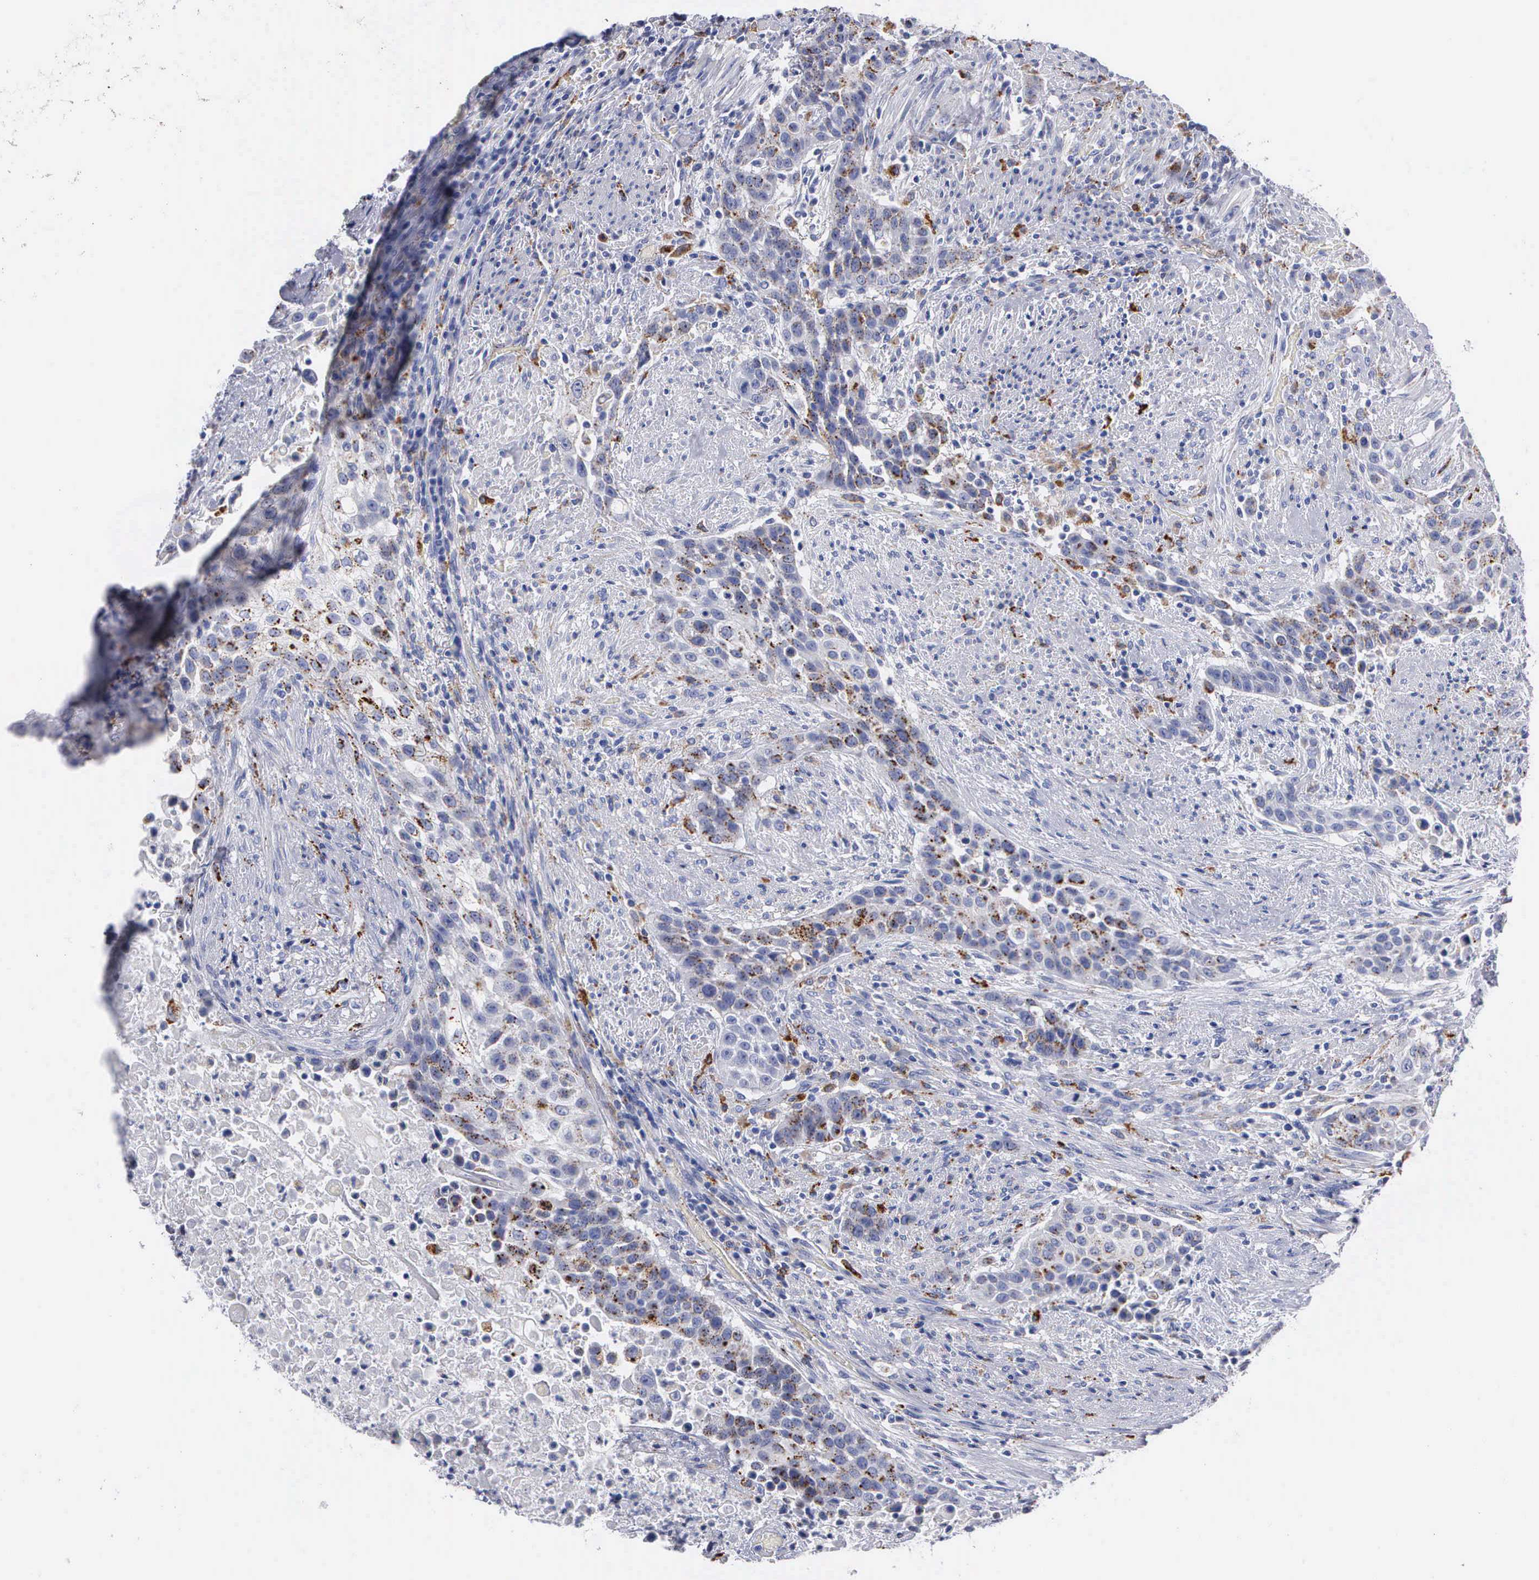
{"staining": {"intensity": "moderate", "quantity": "<25%", "location": "cytoplasmic/membranous"}, "tissue": "urothelial cancer", "cell_type": "Tumor cells", "image_type": "cancer", "snomed": [{"axis": "morphology", "description": "Urothelial carcinoma, High grade"}, {"axis": "topography", "description": "Urinary bladder"}], "caption": "Immunohistochemical staining of urothelial carcinoma (high-grade) shows low levels of moderate cytoplasmic/membranous protein expression in approximately <25% of tumor cells. (DAB = brown stain, brightfield microscopy at high magnification).", "gene": "CTSL", "patient": {"sex": "male", "age": 74}}